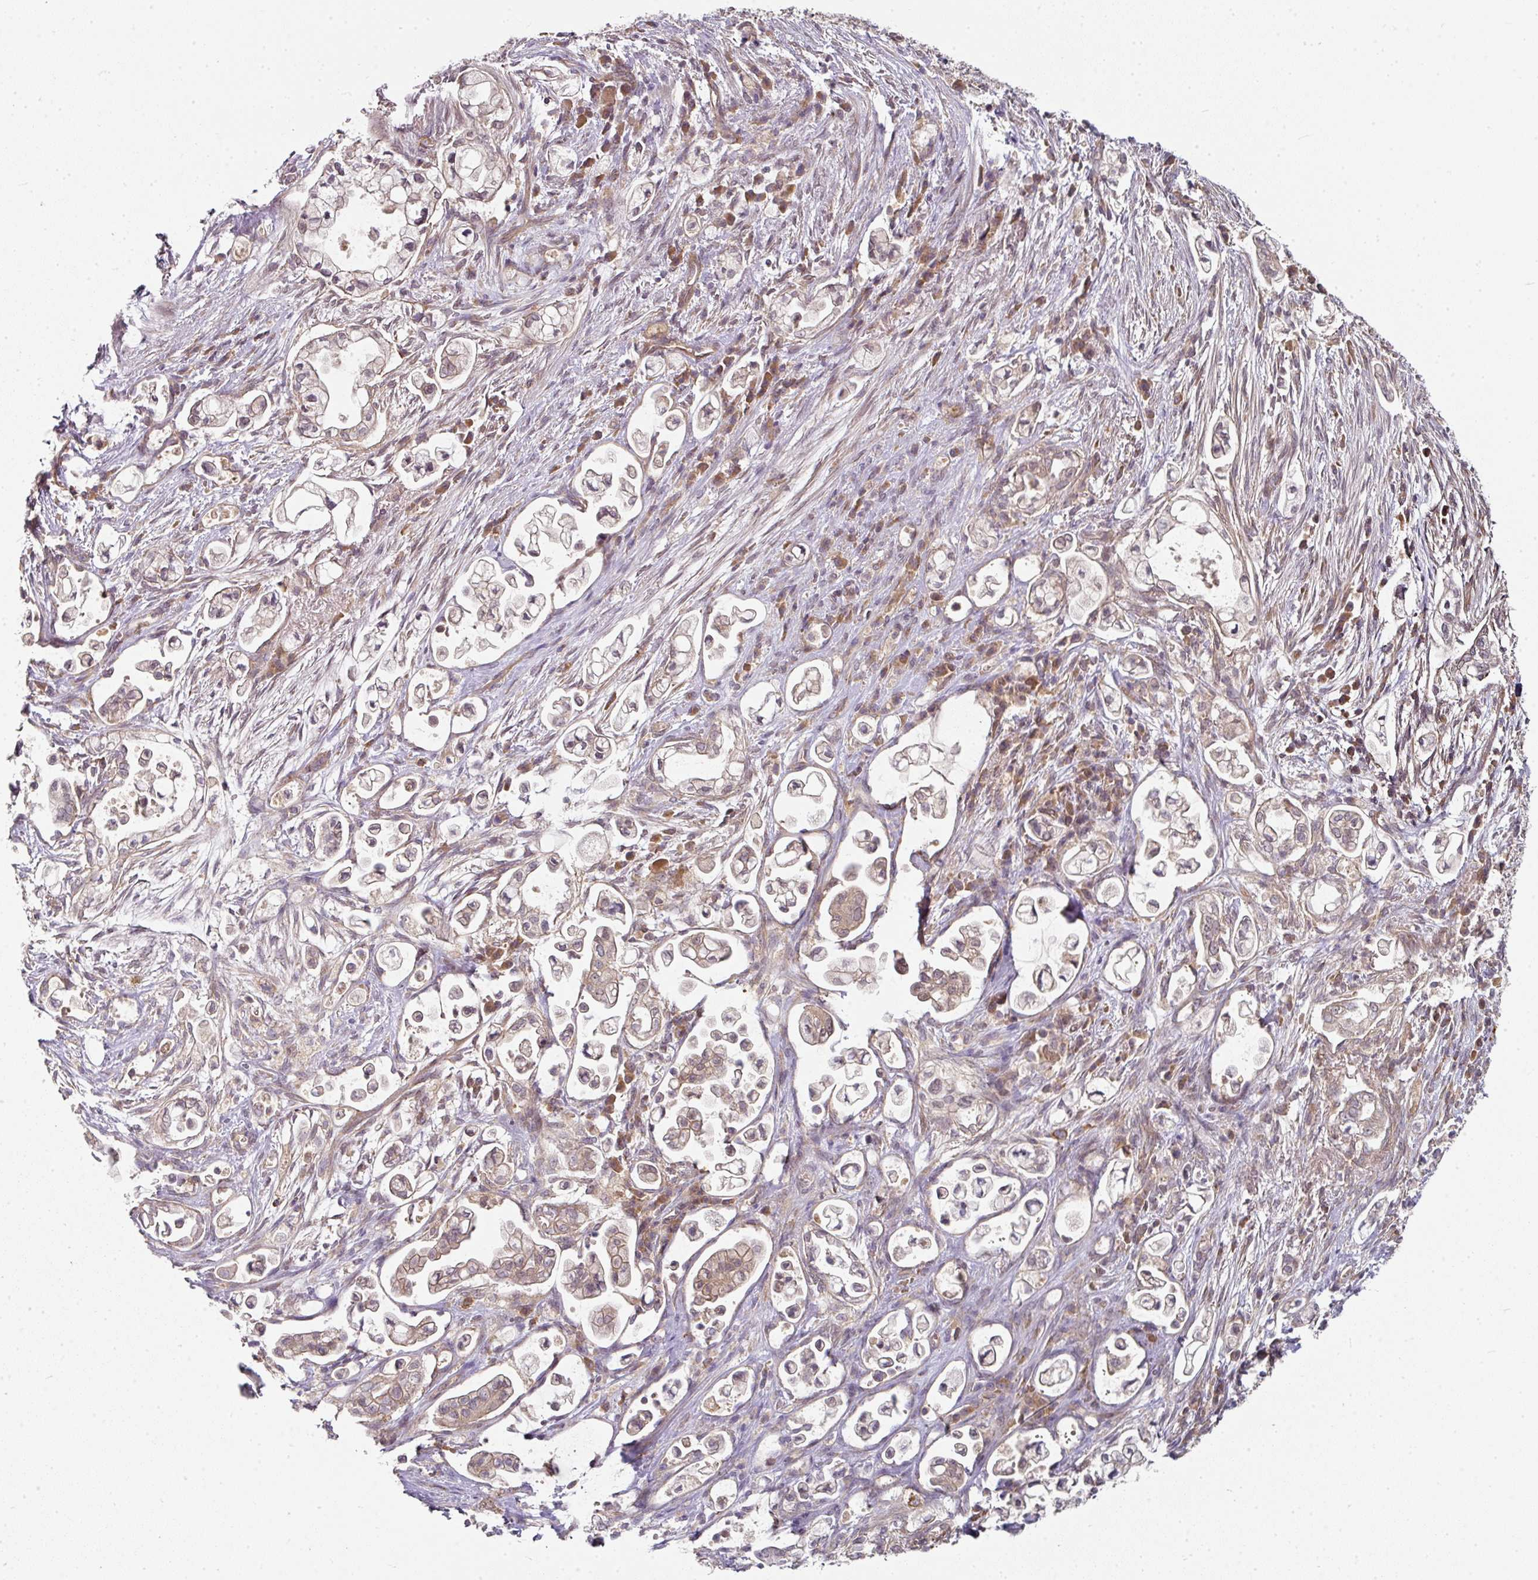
{"staining": {"intensity": "moderate", "quantity": "<25%", "location": "cytoplasmic/membranous"}, "tissue": "pancreatic cancer", "cell_type": "Tumor cells", "image_type": "cancer", "snomed": [{"axis": "morphology", "description": "Adenocarcinoma, NOS"}, {"axis": "topography", "description": "Pancreas"}], "caption": "Protein analysis of pancreatic cancer tissue reveals moderate cytoplasmic/membranous positivity in approximately <25% of tumor cells.", "gene": "MAP2K2", "patient": {"sex": "female", "age": 69}}